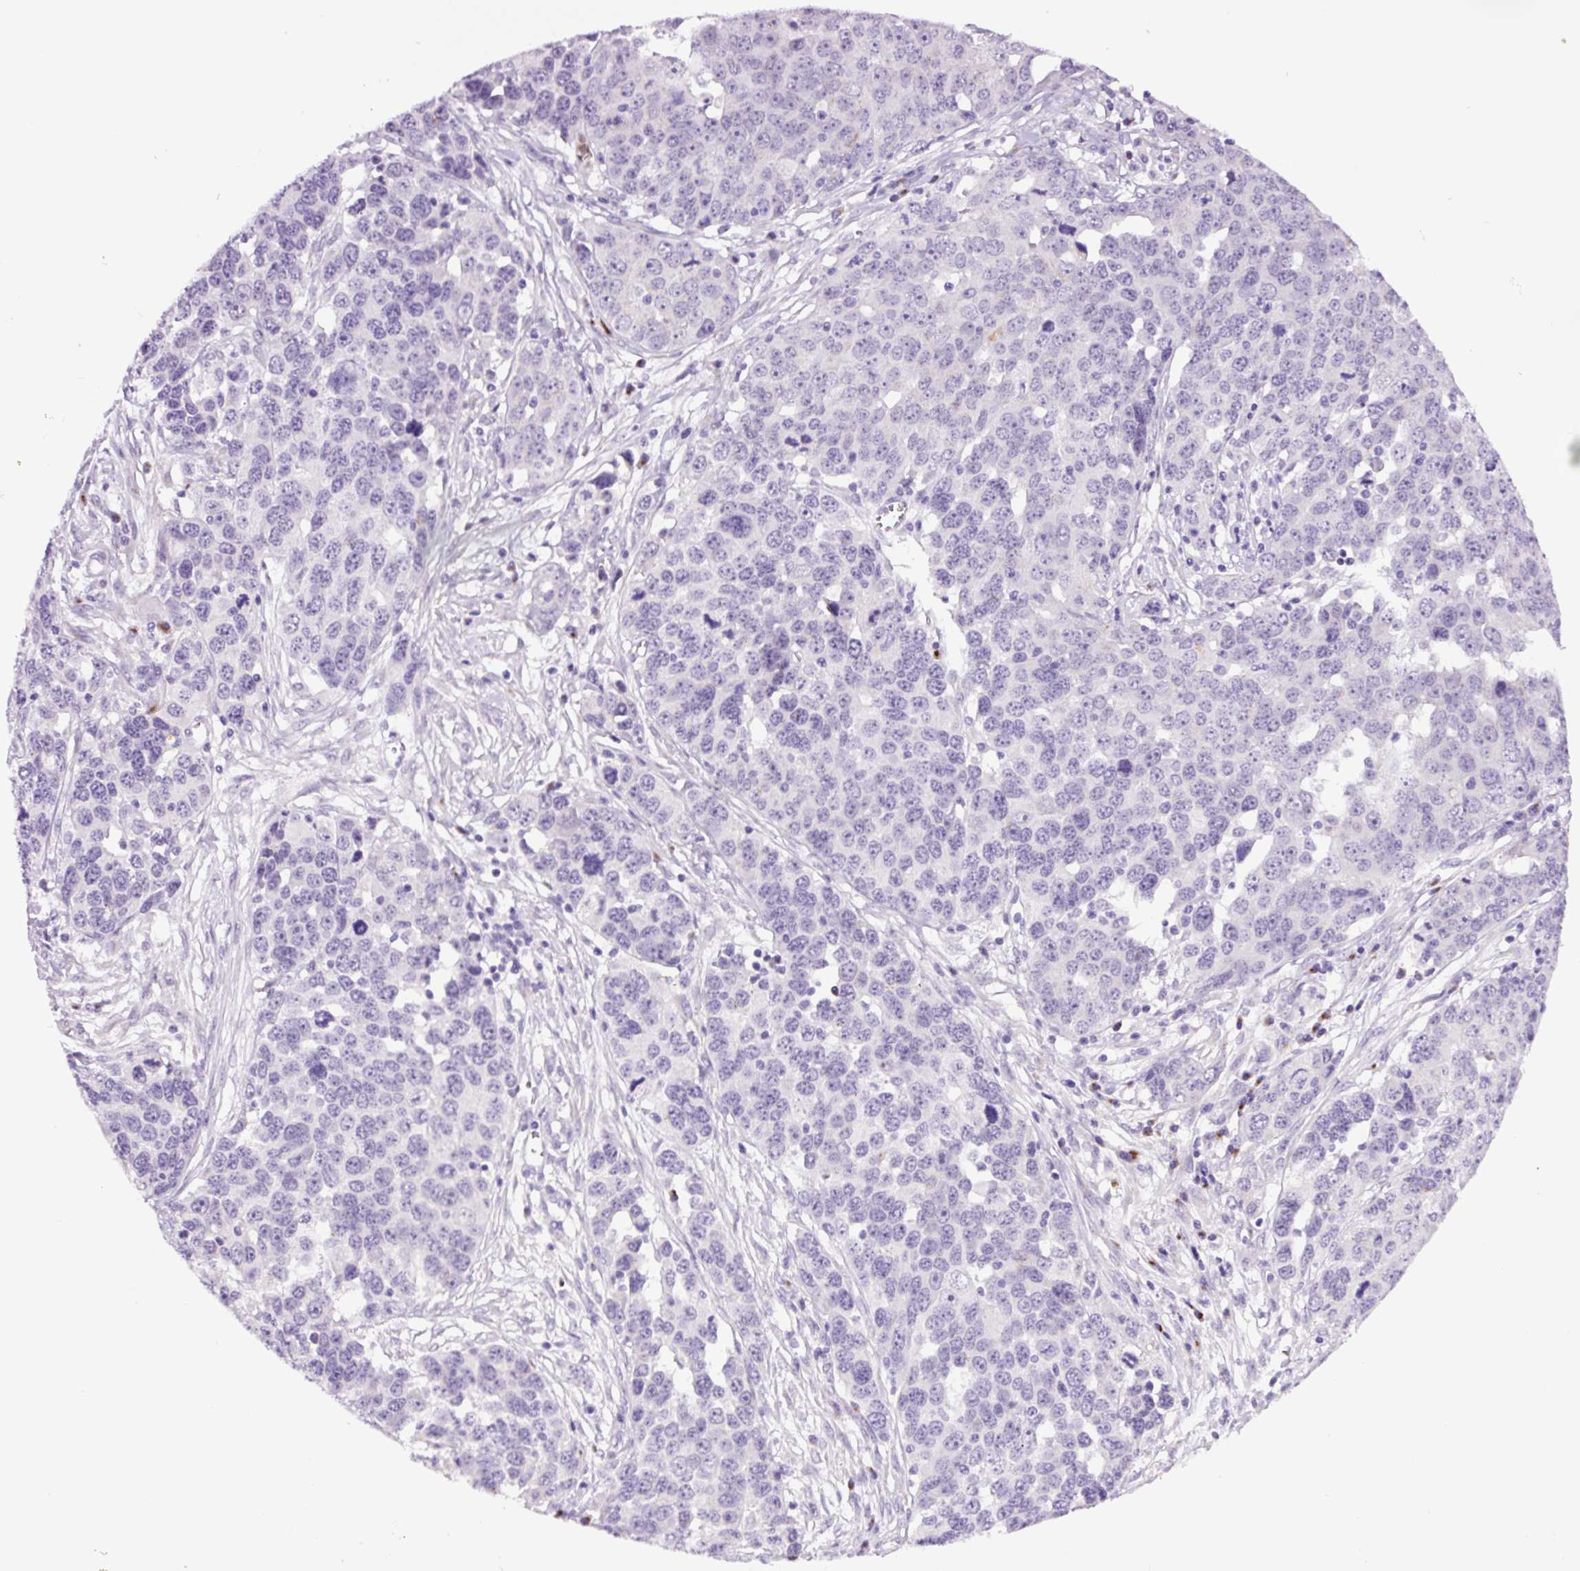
{"staining": {"intensity": "negative", "quantity": "none", "location": "none"}, "tissue": "ovarian cancer", "cell_type": "Tumor cells", "image_type": "cancer", "snomed": [{"axis": "morphology", "description": "Cystadenocarcinoma, serous, NOS"}, {"axis": "topography", "description": "Ovary"}], "caption": "Tumor cells show no significant staining in ovarian serous cystadenocarcinoma.", "gene": "MFSD3", "patient": {"sex": "female", "age": 76}}